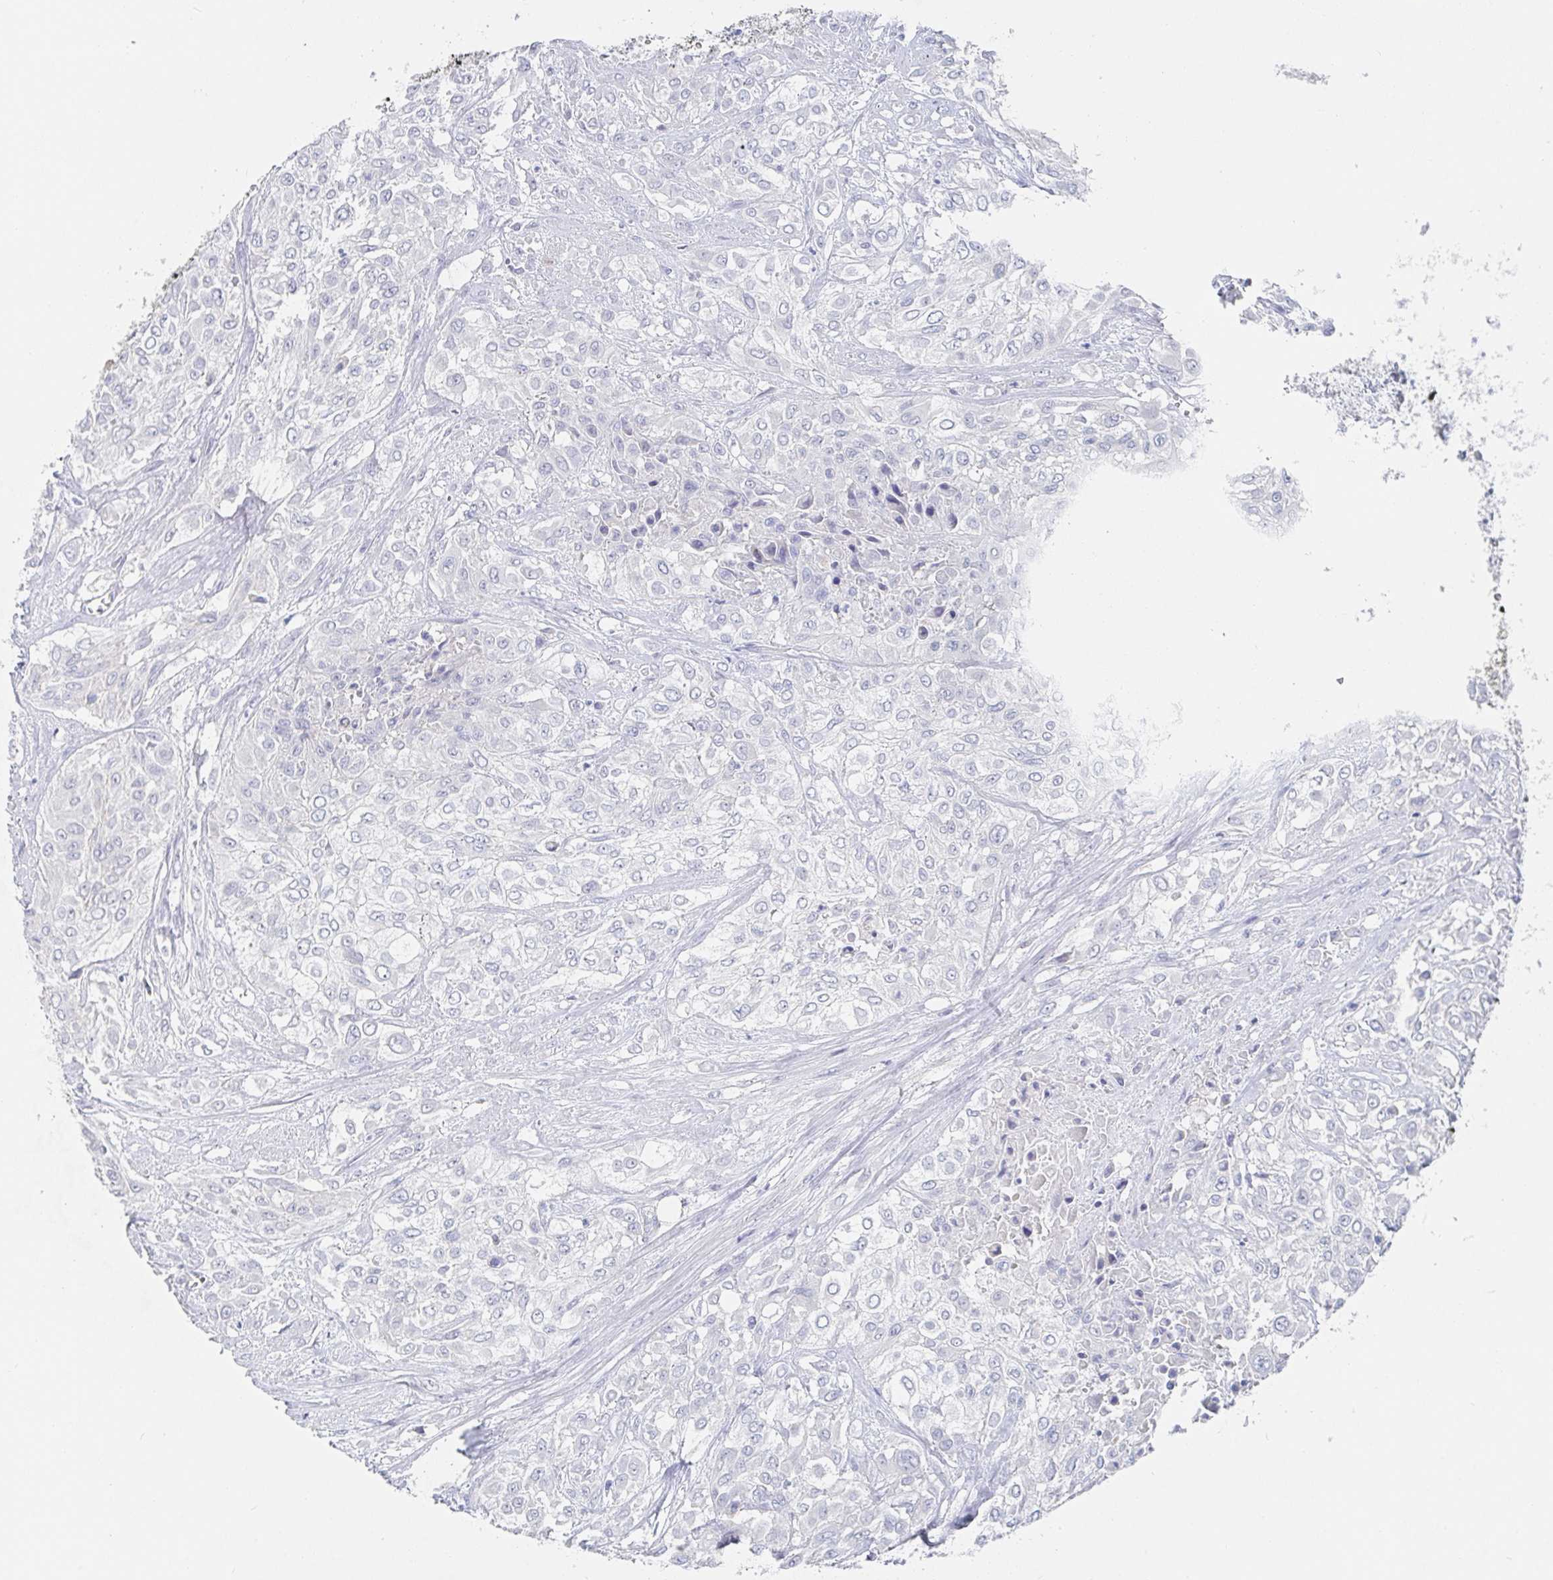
{"staining": {"intensity": "negative", "quantity": "none", "location": "none"}, "tissue": "urothelial cancer", "cell_type": "Tumor cells", "image_type": "cancer", "snomed": [{"axis": "morphology", "description": "Urothelial carcinoma, High grade"}, {"axis": "topography", "description": "Urinary bladder"}], "caption": "A micrograph of high-grade urothelial carcinoma stained for a protein displays no brown staining in tumor cells.", "gene": "ZNF430", "patient": {"sex": "male", "age": 57}}